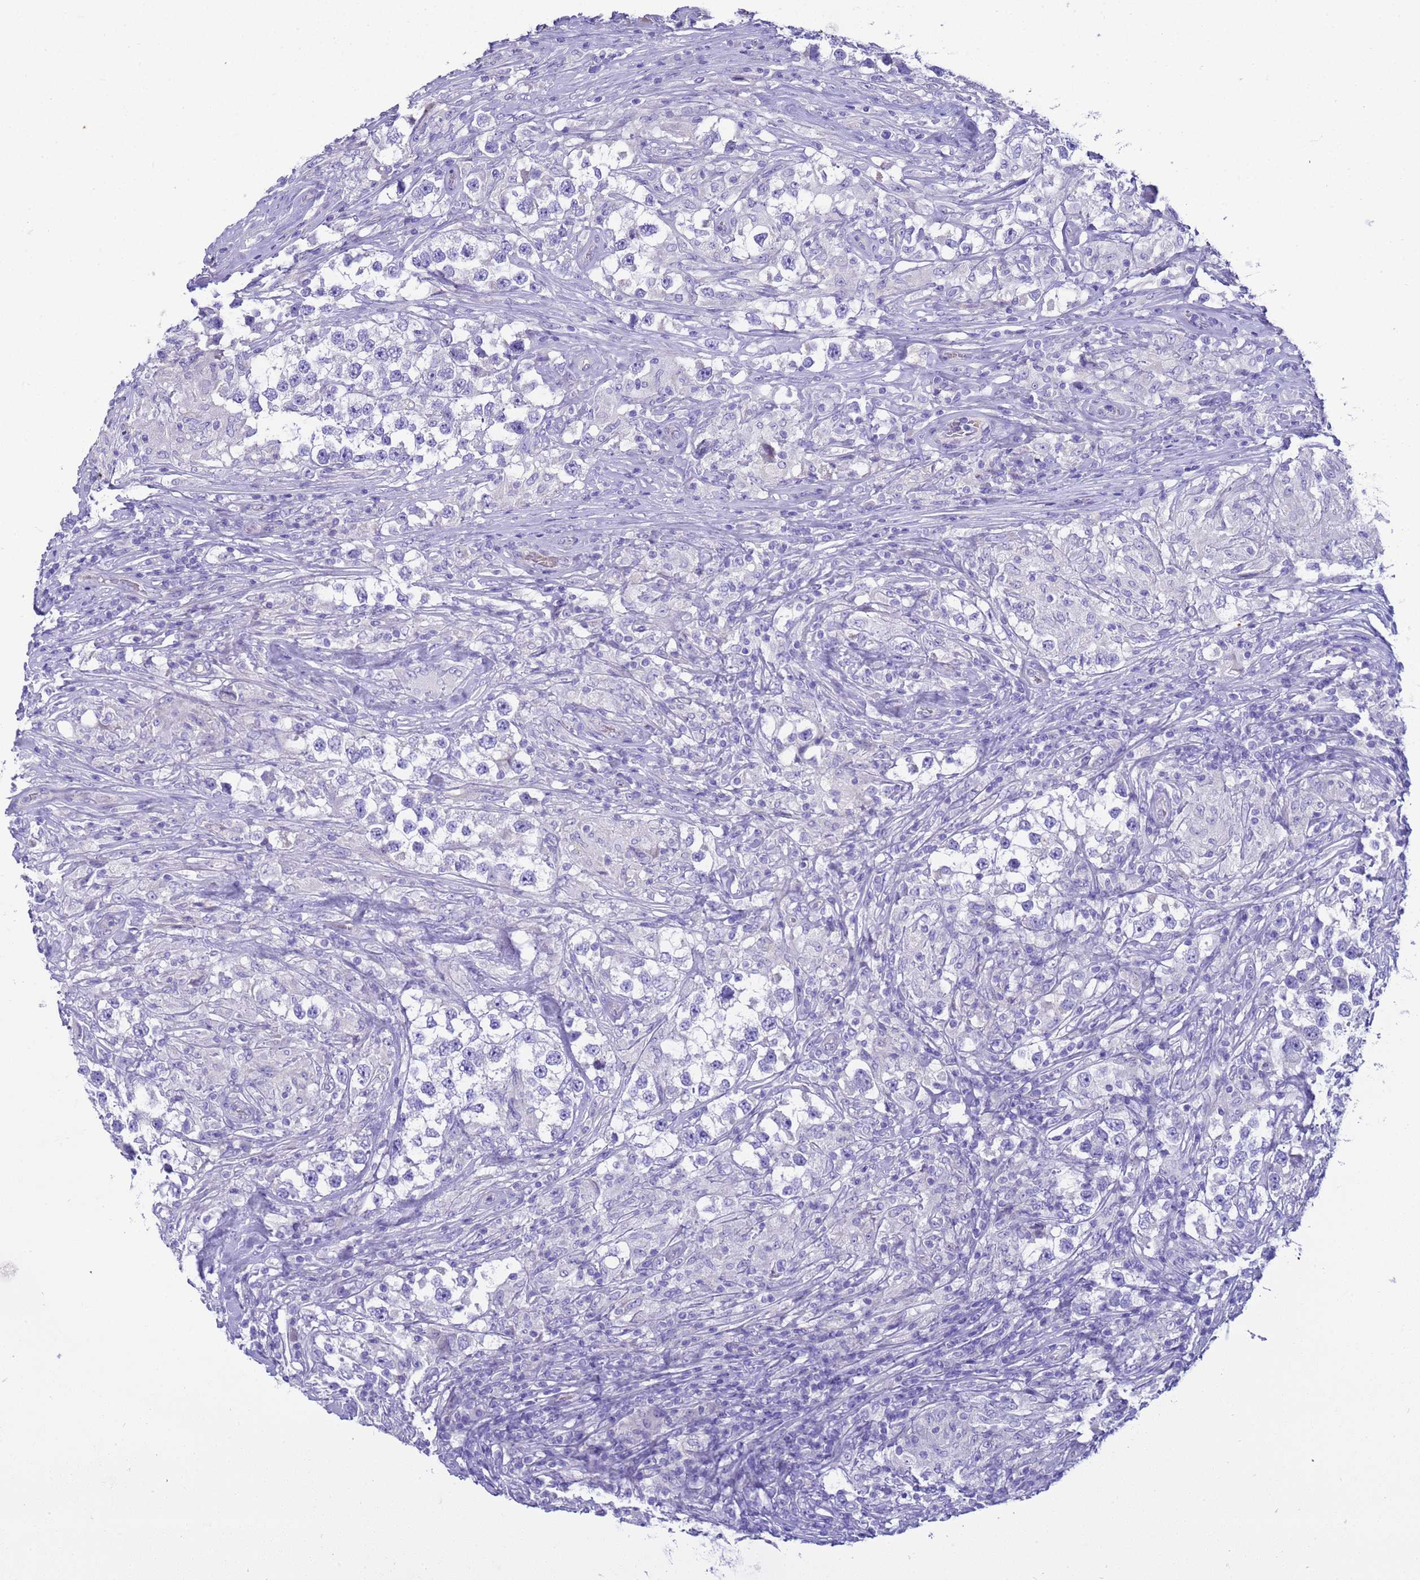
{"staining": {"intensity": "negative", "quantity": "none", "location": "none"}, "tissue": "testis cancer", "cell_type": "Tumor cells", "image_type": "cancer", "snomed": [{"axis": "morphology", "description": "Seminoma, NOS"}, {"axis": "topography", "description": "Testis"}], "caption": "Immunohistochemistry of testis cancer reveals no expression in tumor cells.", "gene": "RIPPLY2", "patient": {"sex": "male", "age": 46}}